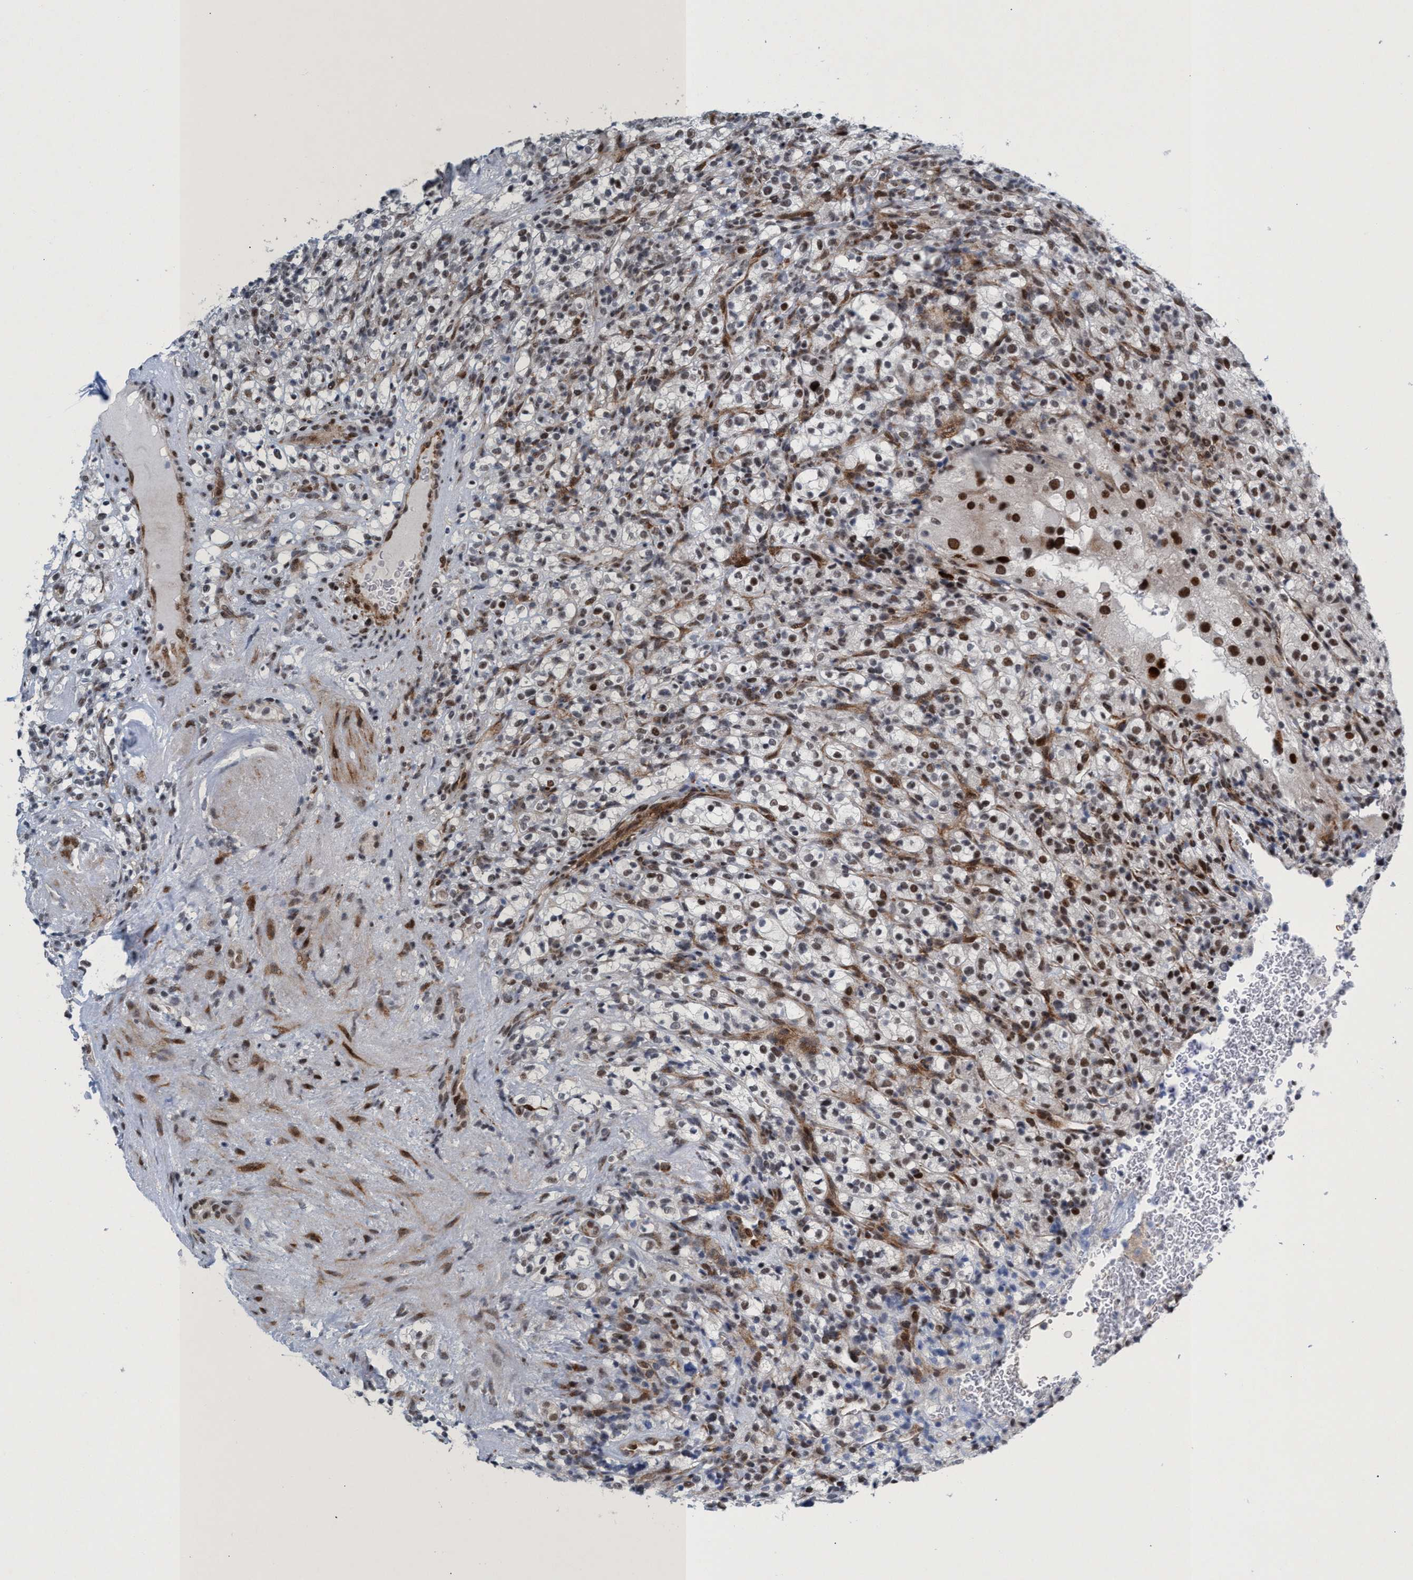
{"staining": {"intensity": "moderate", "quantity": "25%-75%", "location": "nuclear"}, "tissue": "renal cancer", "cell_type": "Tumor cells", "image_type": "cancer", "snomed": [{"axis": "morphology", "description": "Normal tissue, NOS"}, {"axis": "morphology", "description": "Adenocarcinoma, NOS"}, {"axis": "topography", "description": "Kidney"}], "caption": "A histopathology image of renal adenocarcinoma stained for a protein shows moderate nuclear brown staining in tumor cells.", "gene": "CWC27", "patient": {"sex": "female", "age": 72}}